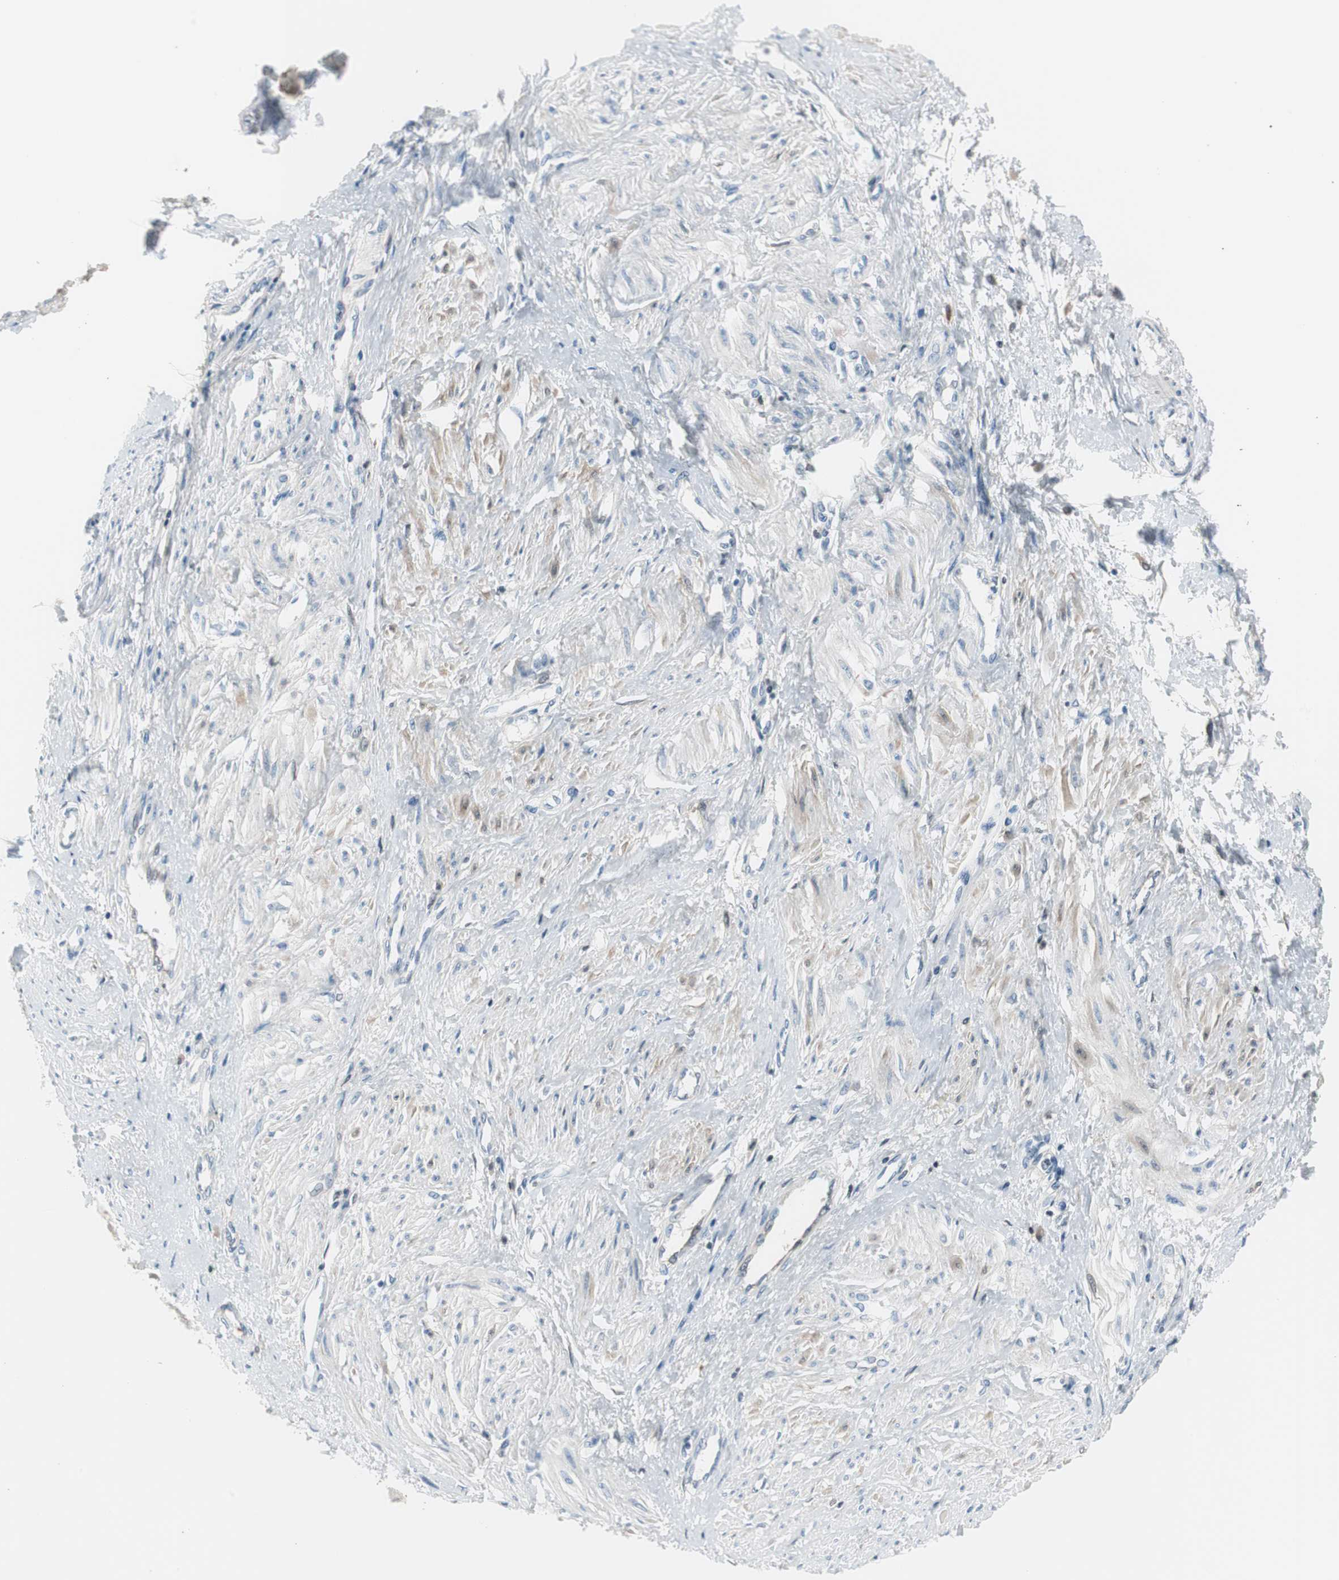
{"staining": {"intensity": "negative", "quantity": "none", "location": "none"}, "tissue": "smooth muscle", "cell_type": "Smooth muscle cells", "image_type": "normal", "snomed": [{"axis": "morphology", "description": "Normal tissue, NOS"}, {"axis": "topography", "description": "Smooth muscle"}, {"axis": "topography", "description": "Uterus"}], "caption": "The immunohistochemistry histopathology image has no significant positivity in smooth muscle cells of smooth muscle.", "gene": "SERPINF1", "patient": {"sex": "female", "age": 39}}